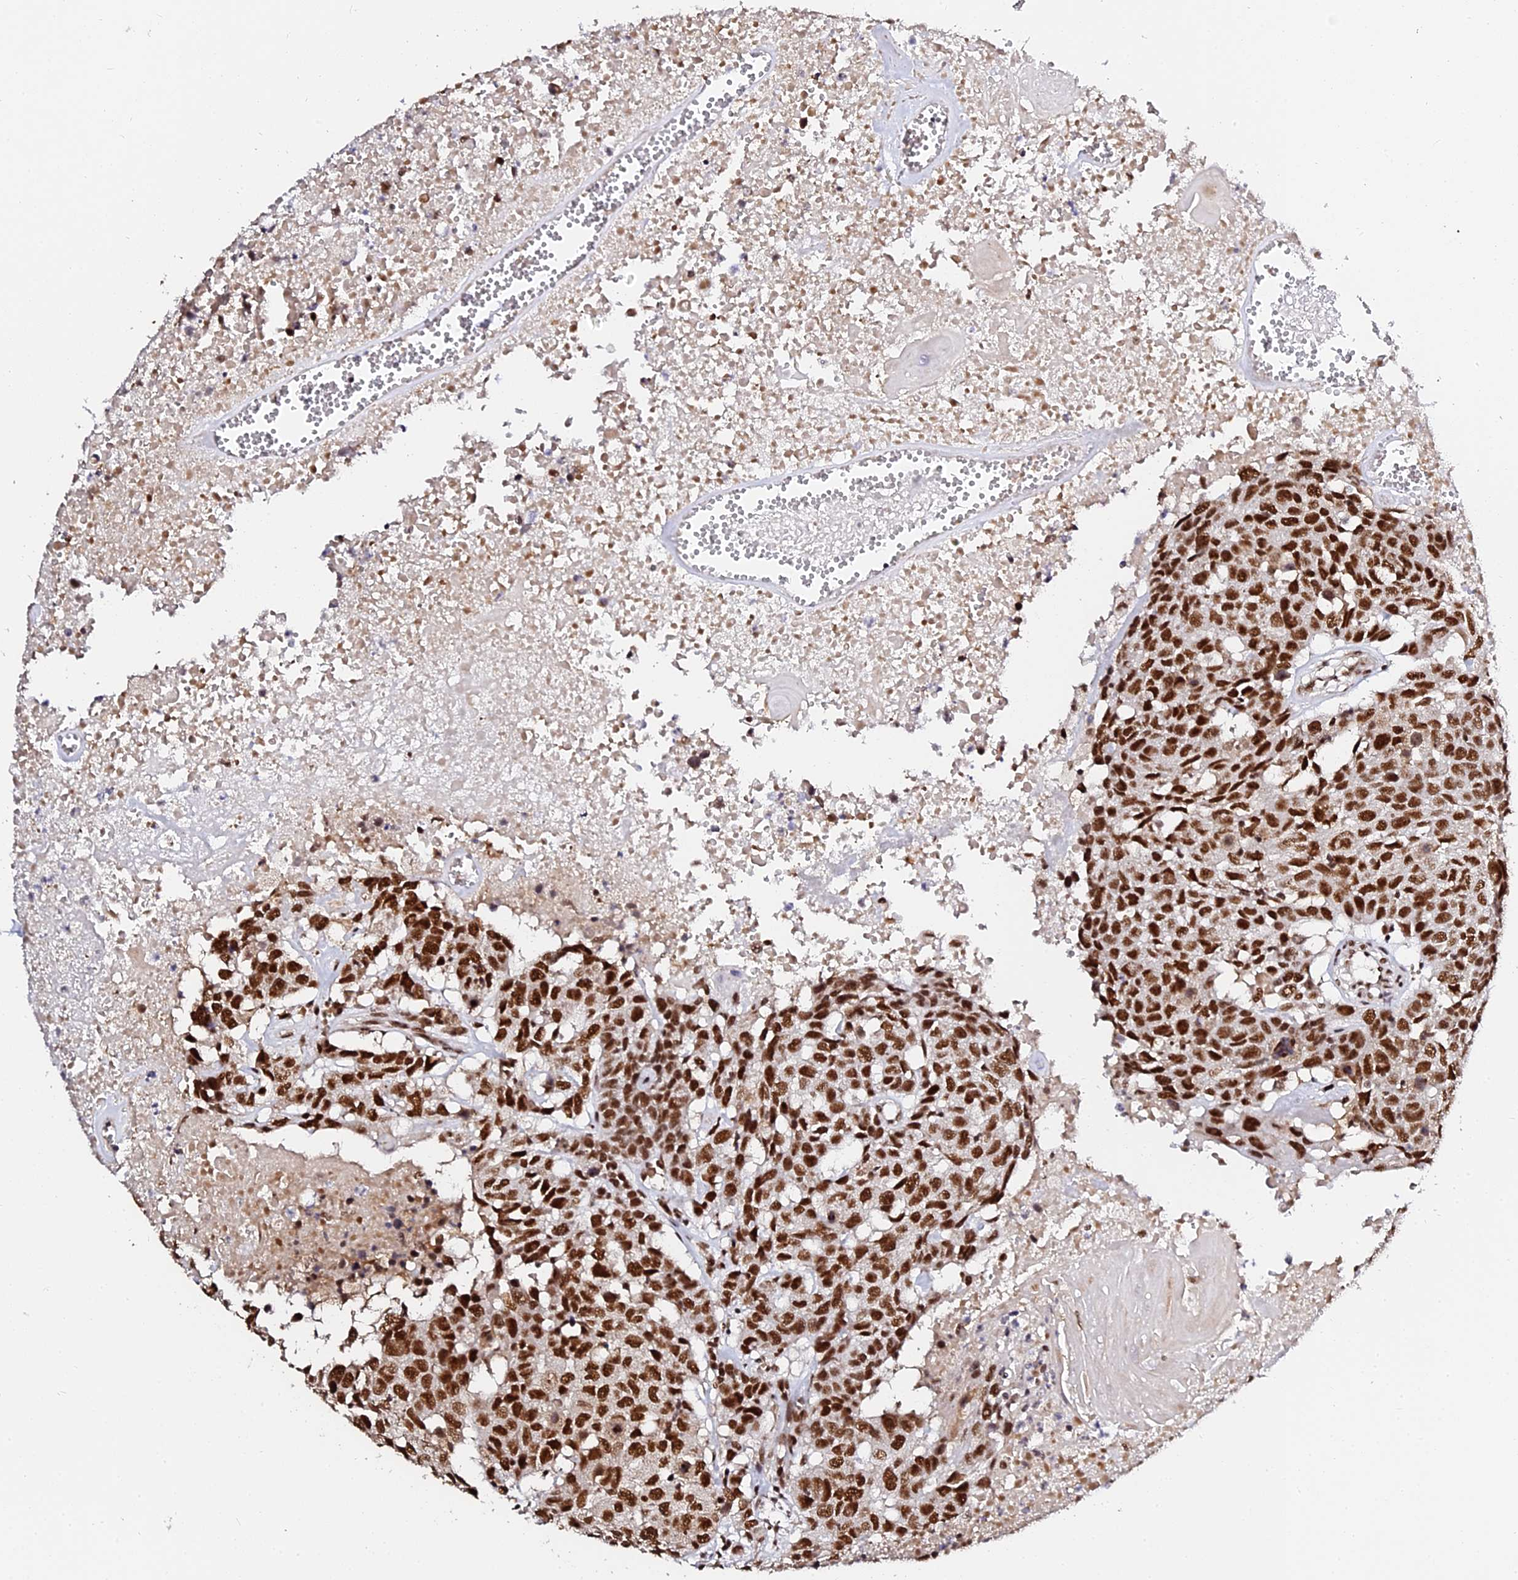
{"staining": {"intensity": "strong", "quantity": ">75%", "location": "nuclear"}, "tissue": "head and neck cancer", "cell_type": "Tumor cells", "image_type": "cancer", "snomed": [{"axis": "morphology", "description": "Squamous cell carcinoma, NOS"}, {"axis": "topography", "description": "Head-Neck"}], "caption": "Brown immunohistochemical staining in head and neck squamous cell carcinoma displays strong nuclear positivity in approximately >75% of tumor cells.", "gene": "MCRS1", "patient": {"sex": "male", "age": 66}}